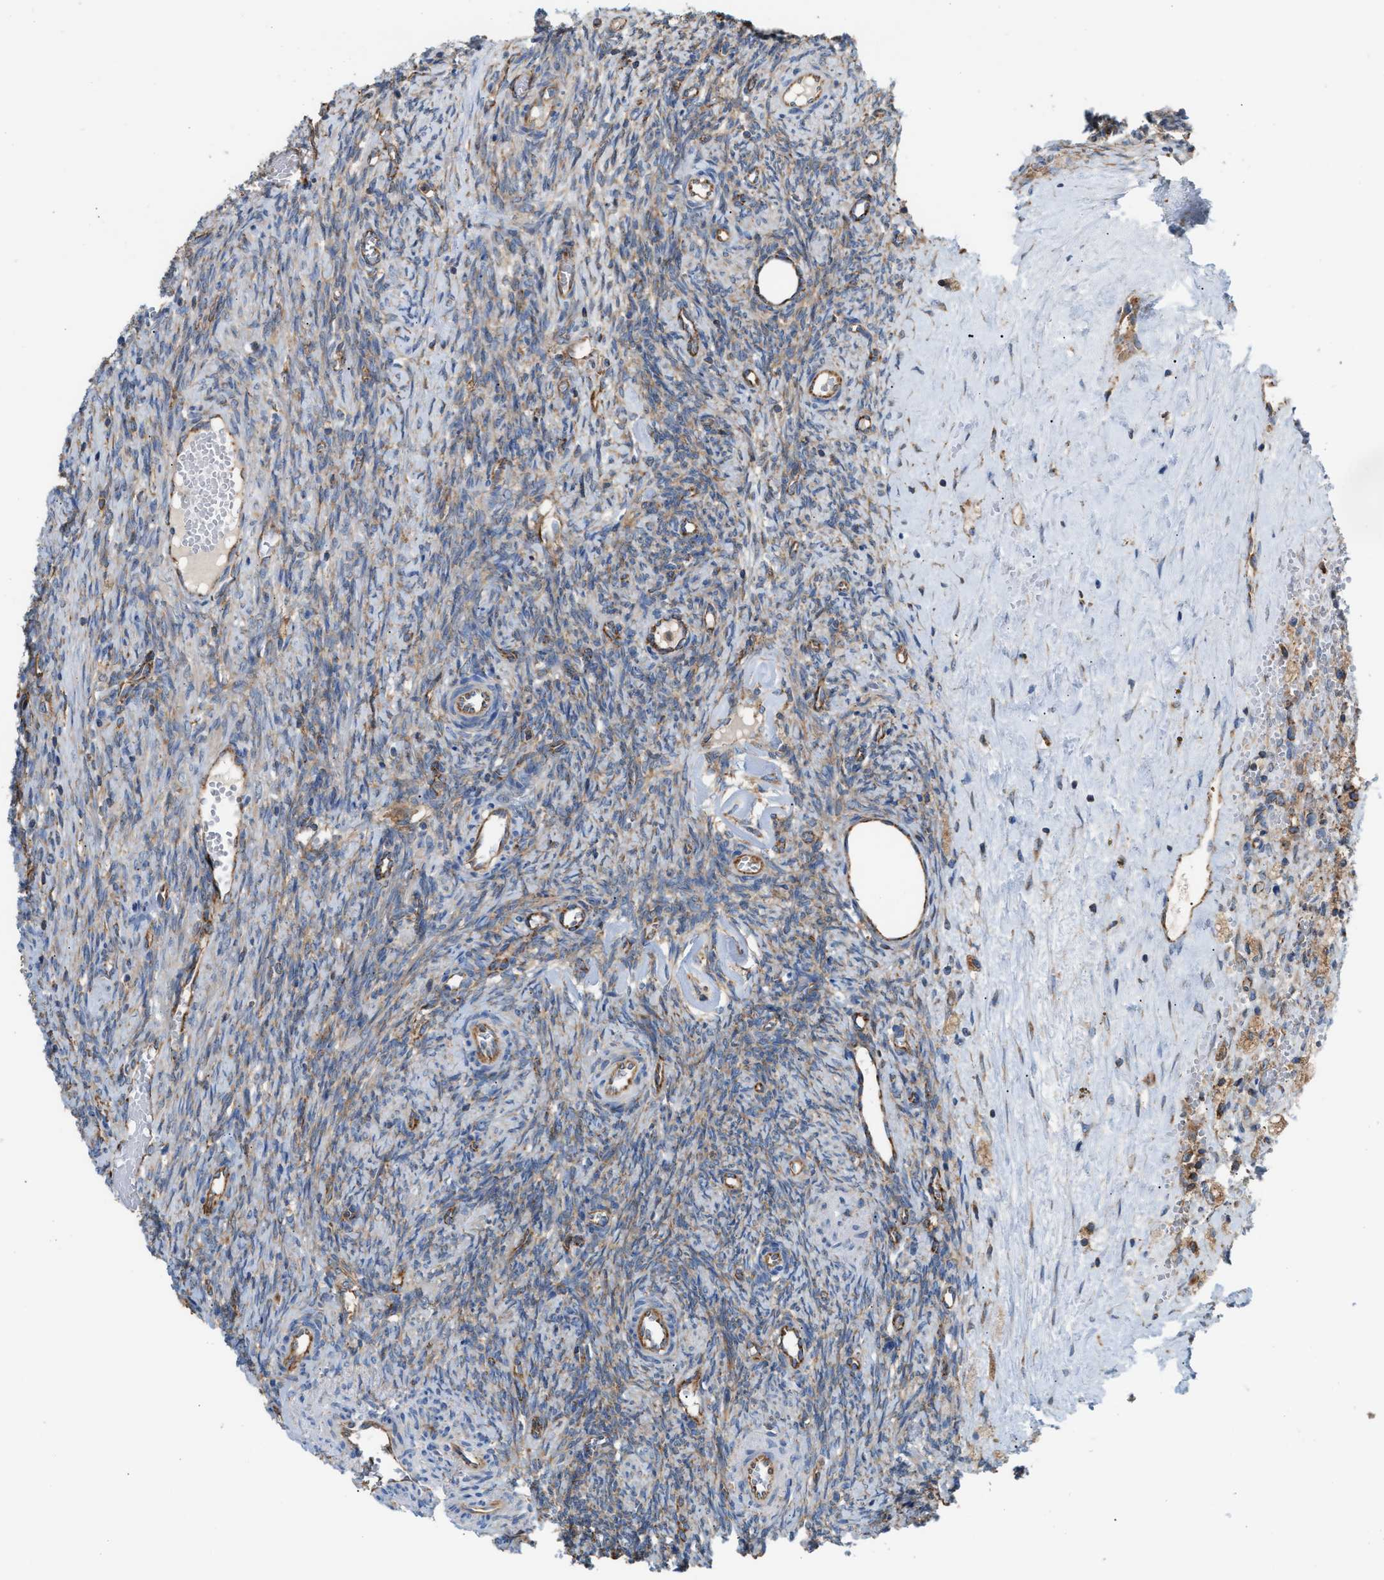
{"staining": {"intensity": "strong", "quantity": ">75%", "location": "cytoplasmic/membranous"}, "tissue": "ovary", "cell_type": "Follicle cells", "image_type": "normal", "snomed": [{"axis": "morphology", "description": "Normal tissue, NOS"}, {"axis": "topography", "description": "Ovary"}], "caption": "Immunohistochemical staining of unremarkable ovary displays high levels of strong cytoplasmic/membranous expression in approximately >75% of follicle cells.", "gene": "TBC1D15", "patient": {"sex": "female", "age": 41}}